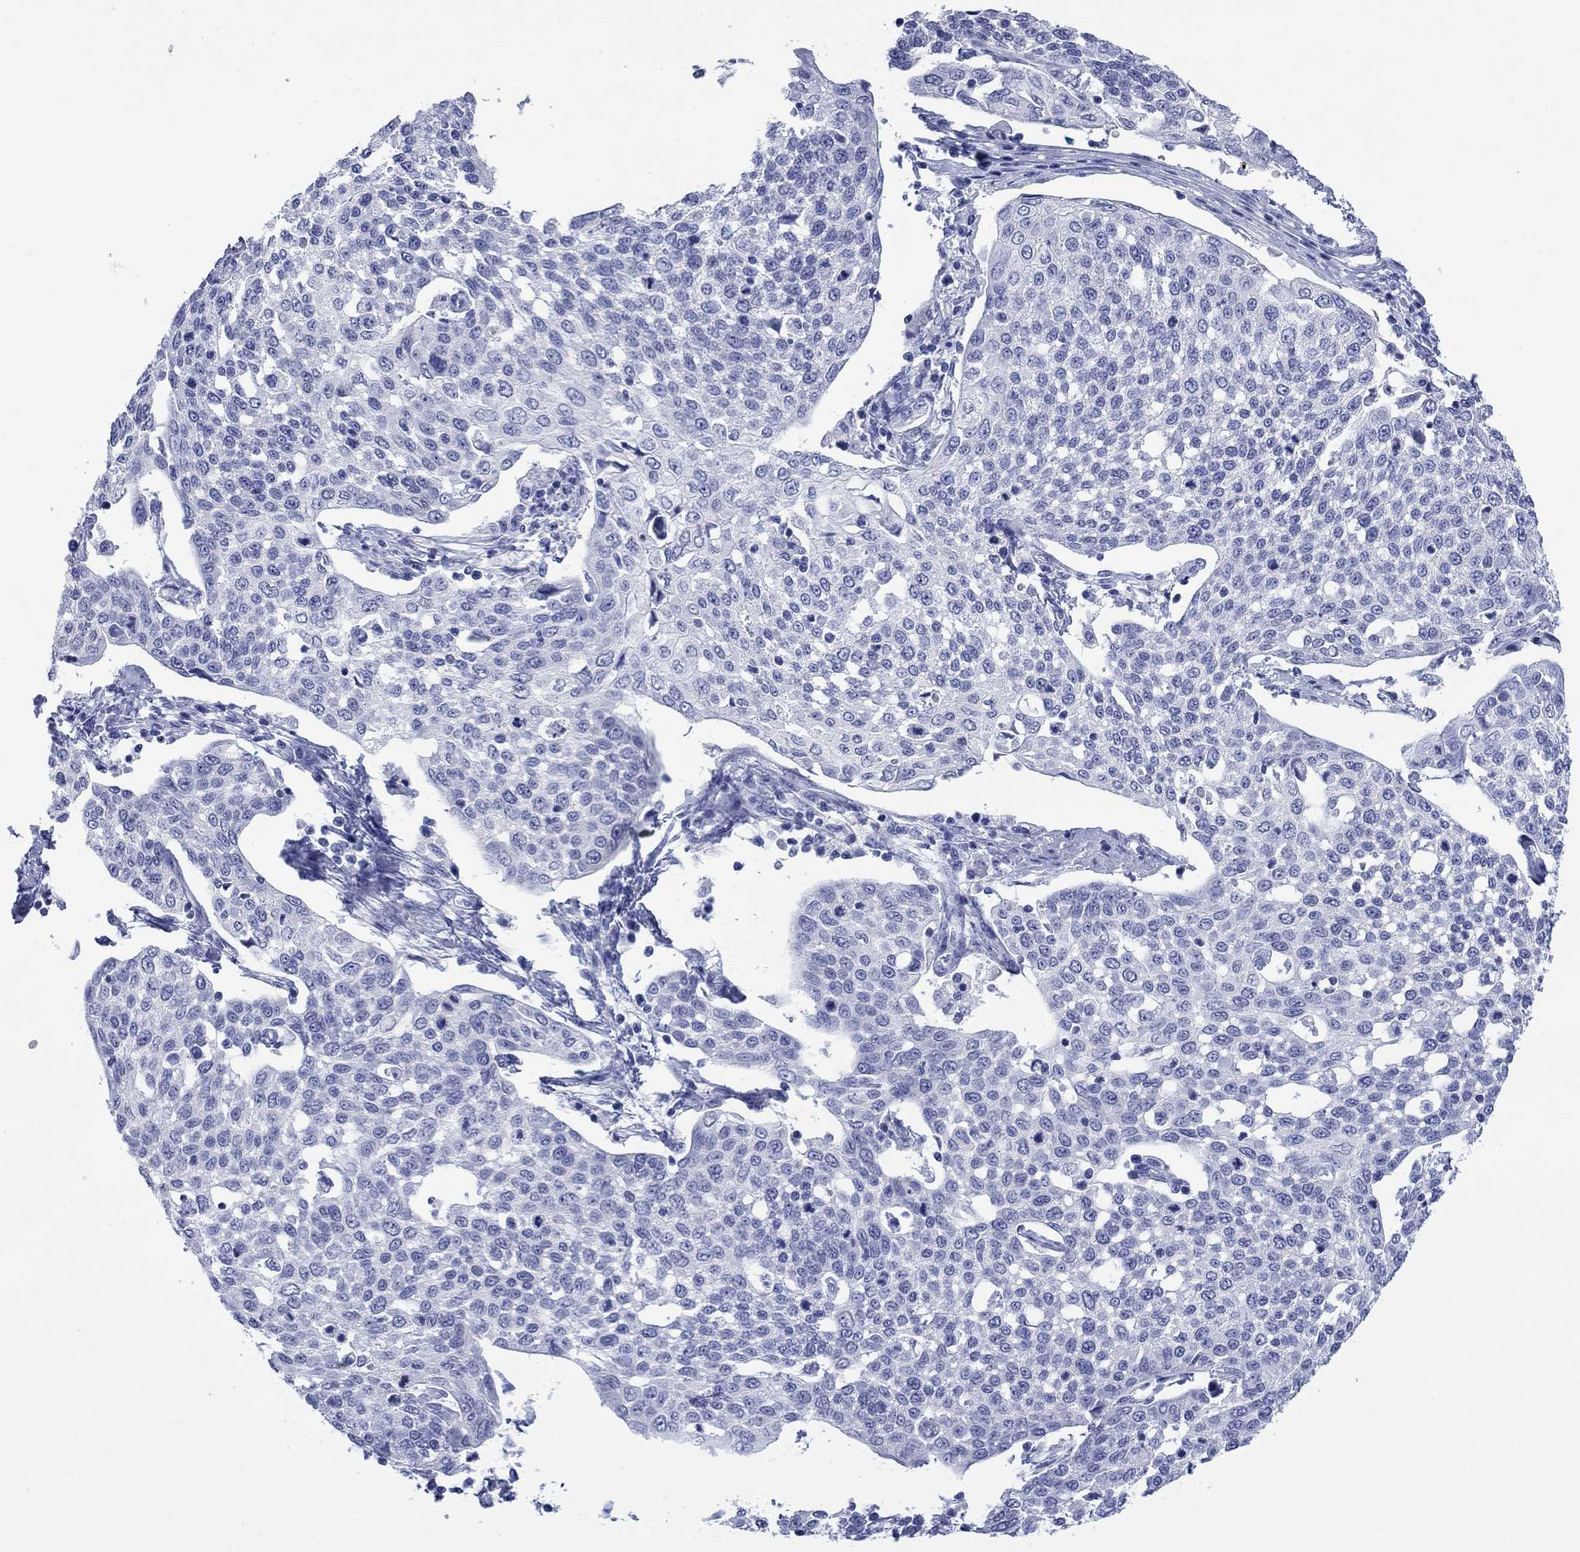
{"staining": {"intensity": "negative", "quantity": "none", "location": "none"}, "tissue": "cervical cancer", "cell_type": "Tumor cells", "image_type": "cancer", "snomed": [{"axis": "morphology", "description": "Squamous cell carcinoma, NOS"}, {"axis": "topography", "description": "Cervix"}], "caption": "This is a photomicrograph of IHC staining of cervical squamous cell carcinoma, which shows no positivity in tumor cells.", "gene": "MLANA", "patient": {"sex": "female", "age": 34}}